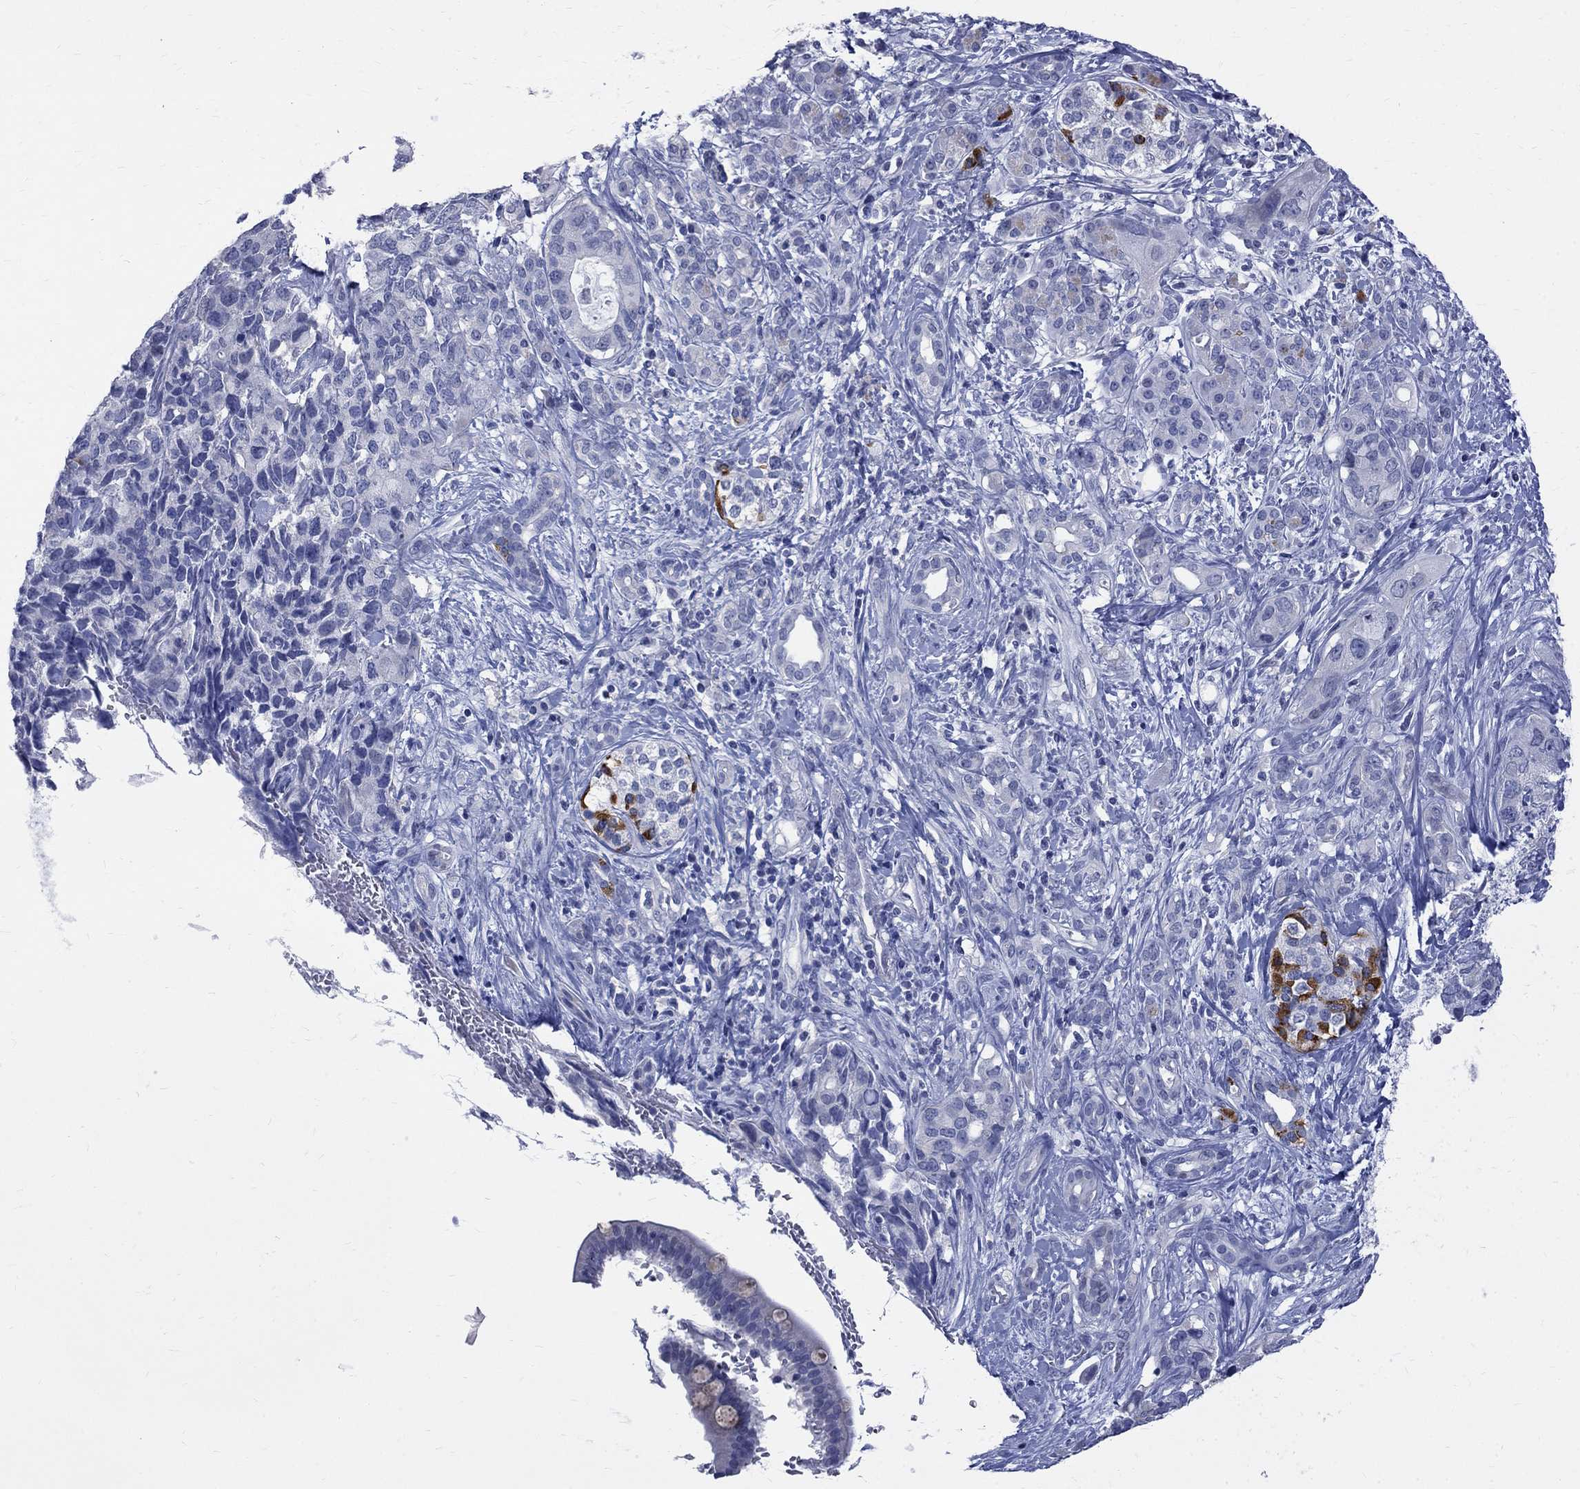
{"staining": {"intensity": "negative", "quantity": "none", "location": "none"}, "tissue": "pancreatic cancer", "cell_type": "Tumor cells", "image_type": "cancer", "snomed": [{"axis": "morphology", "description": "Adenocarcinoma, NOS"}, {"axis": "topography", "description": "Pancreas"}], "caption": "Protein analysis of adenocarcinoma (pancreatic) reveals no significant staining in tumor cells.", "gene": "MAGEB6", "patient": {"sex": "female", "age": 56}}